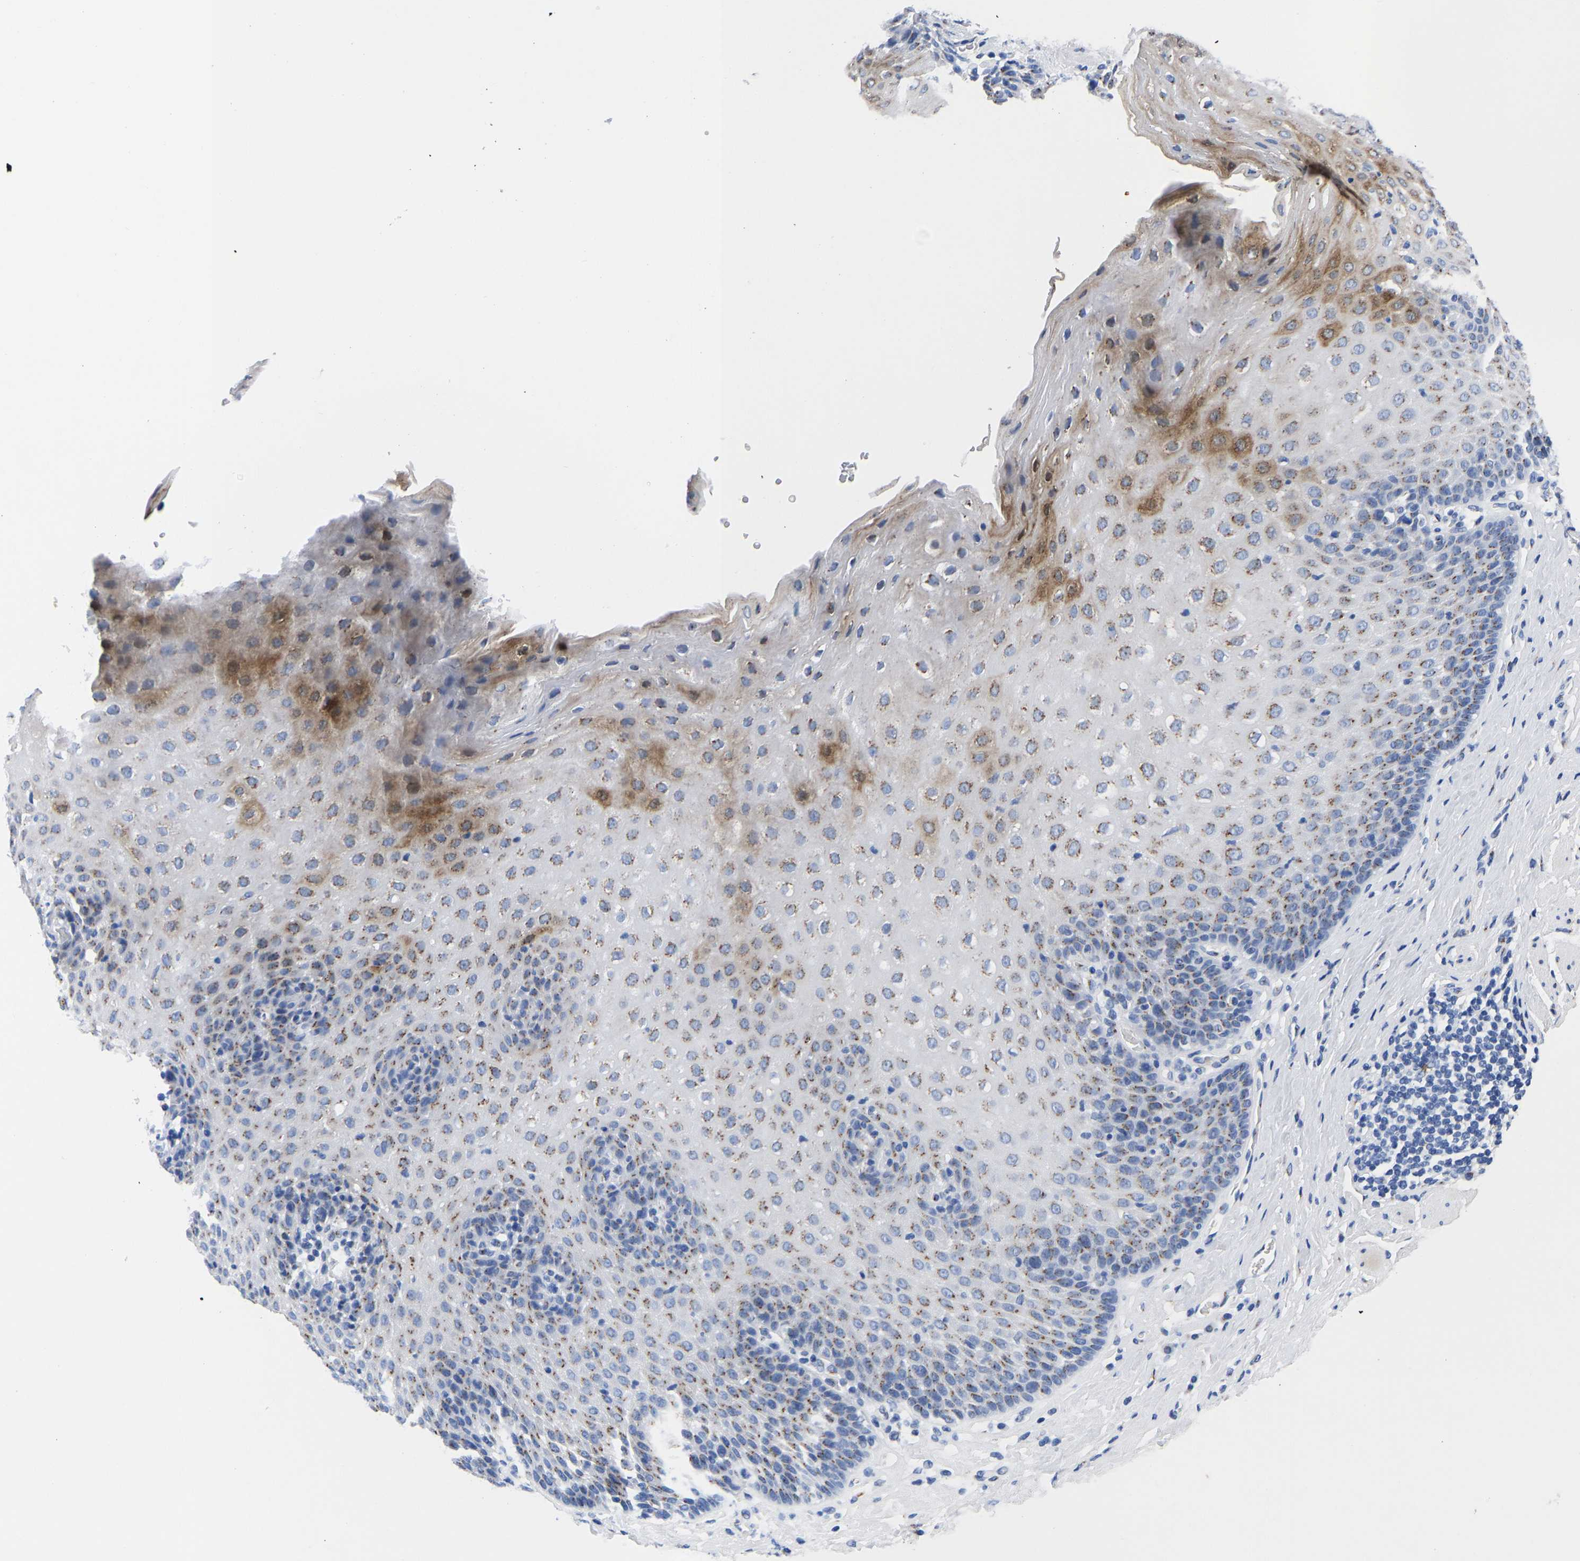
{"staining": {"intensity": "moderate", "quantity": ">75%", "location": "cytoplasmic/membranous"}, "tissue": "esophagus", "cell_type": "Squamous epithelial cells", "image_type": "normal", "snomed": [{"axis": "morphology", "description": "Normal tissue, NOS"}, {"axis": "topography", "description": "Esophagus"}], "caption": "Human esophagus stained for a protein (brown) reveals moderate cytoplasmic/membranous positive staining in approximately >75% of squamous epithelial cells.", "gene": "TMEM87A", "patient": {"sex": "female", "age": 61}}